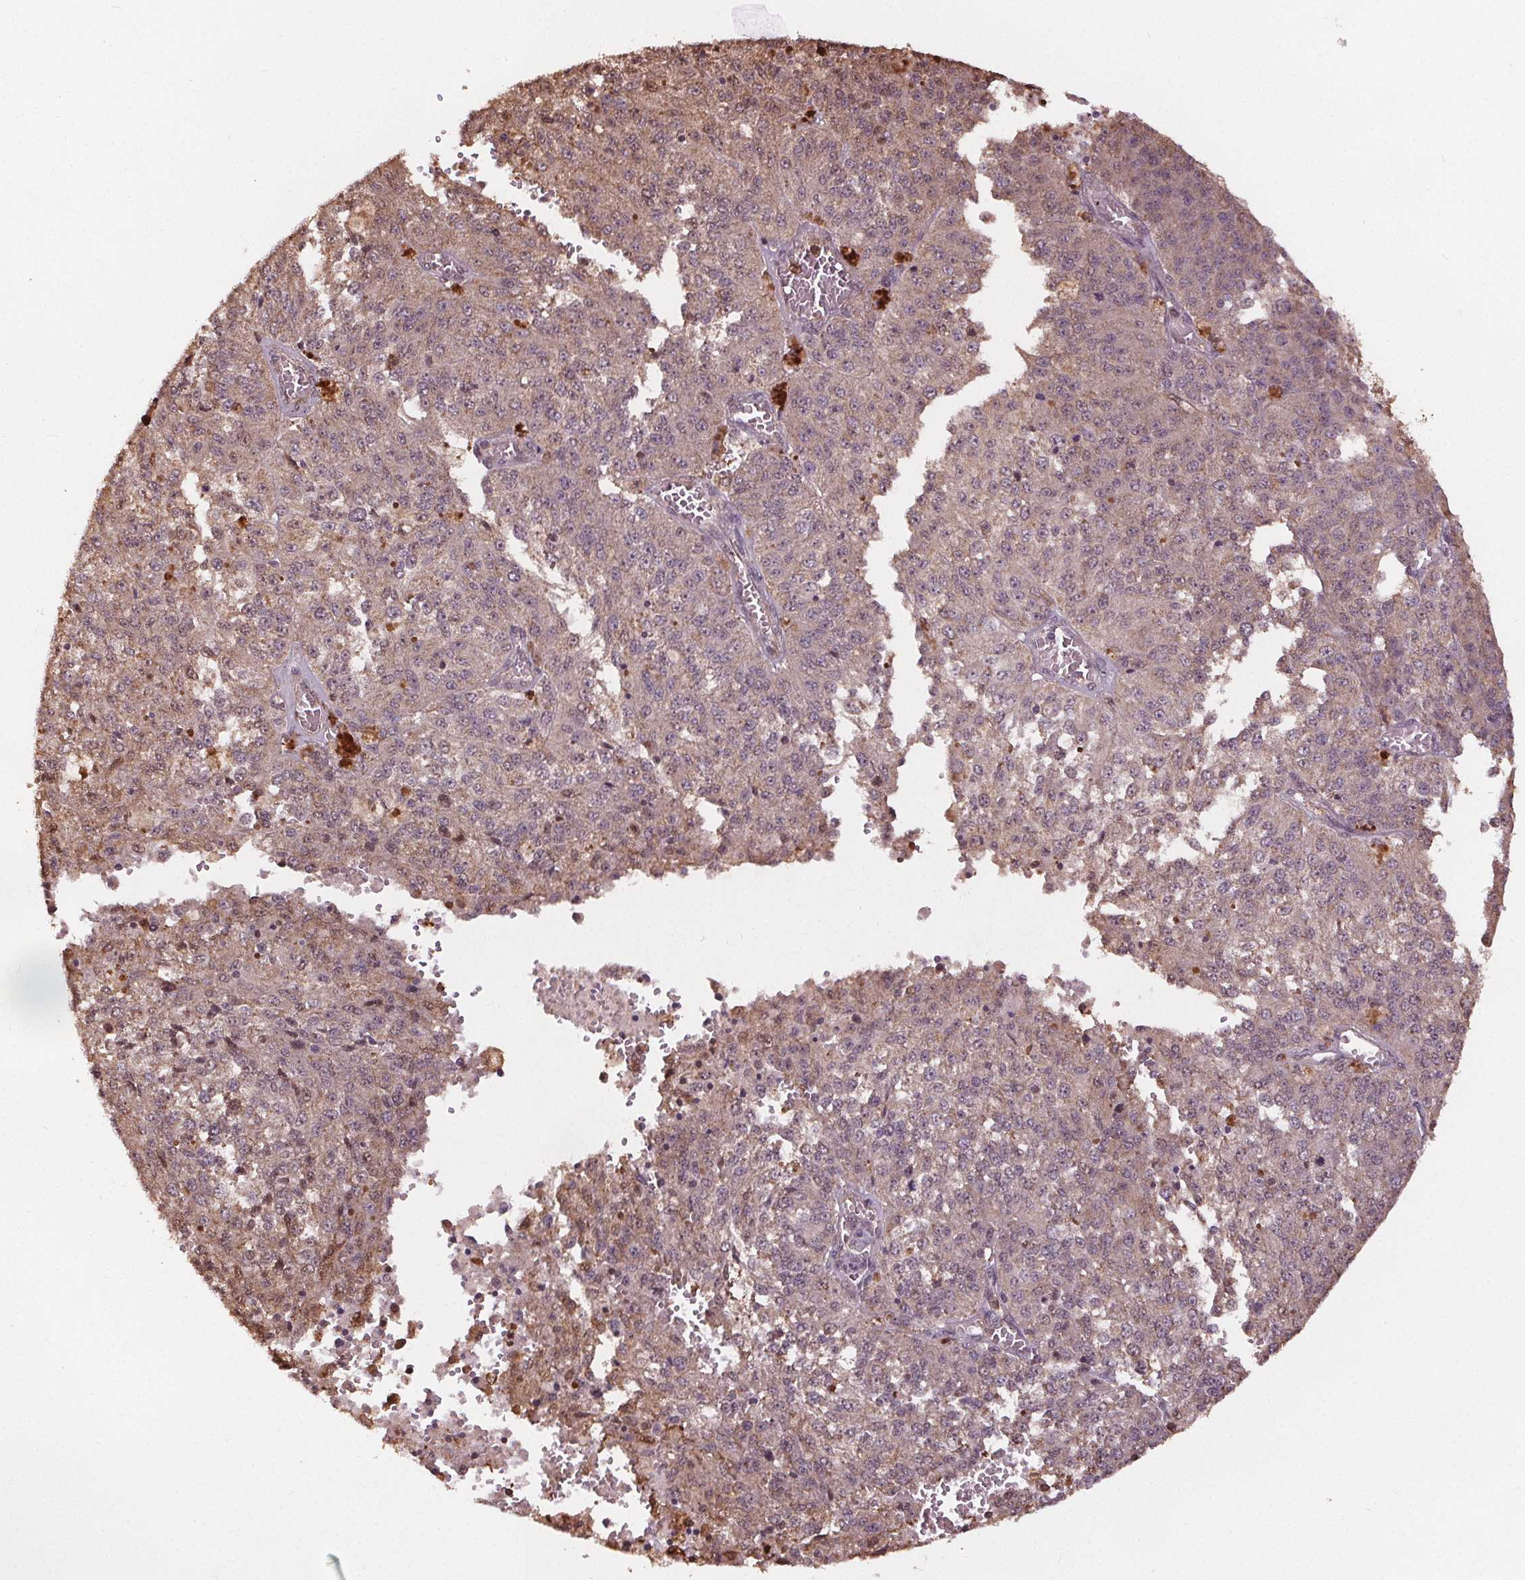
{"staining": {"intensity": "weak", "quantity": ">75%", "location": "cytoplasmic/membranous,nuclear"}, "tissue": "melanoma", "cell_type": "Tumor cells", "image_type": "cancer", "snomed": [{"axis": "morphology", "description": "Malignant melanoma, Metastatic site"}, {"axis": "topography", "description": "Lymph node"}], "caption": "Malignant melanoma (metastatic site) was stained to show a protein in brown. There is low levels of weak cytoplasmic/membranous and nuclear expression in about >75% of tumor cells. (Stains: DAB (3,3'-diaminobenzidine) in brown, nuclei in blue, Microscopy: brightfield microscopy at high magnification).", "gene": "ENO1", "patient": {"sex": "female", "age": 64}}